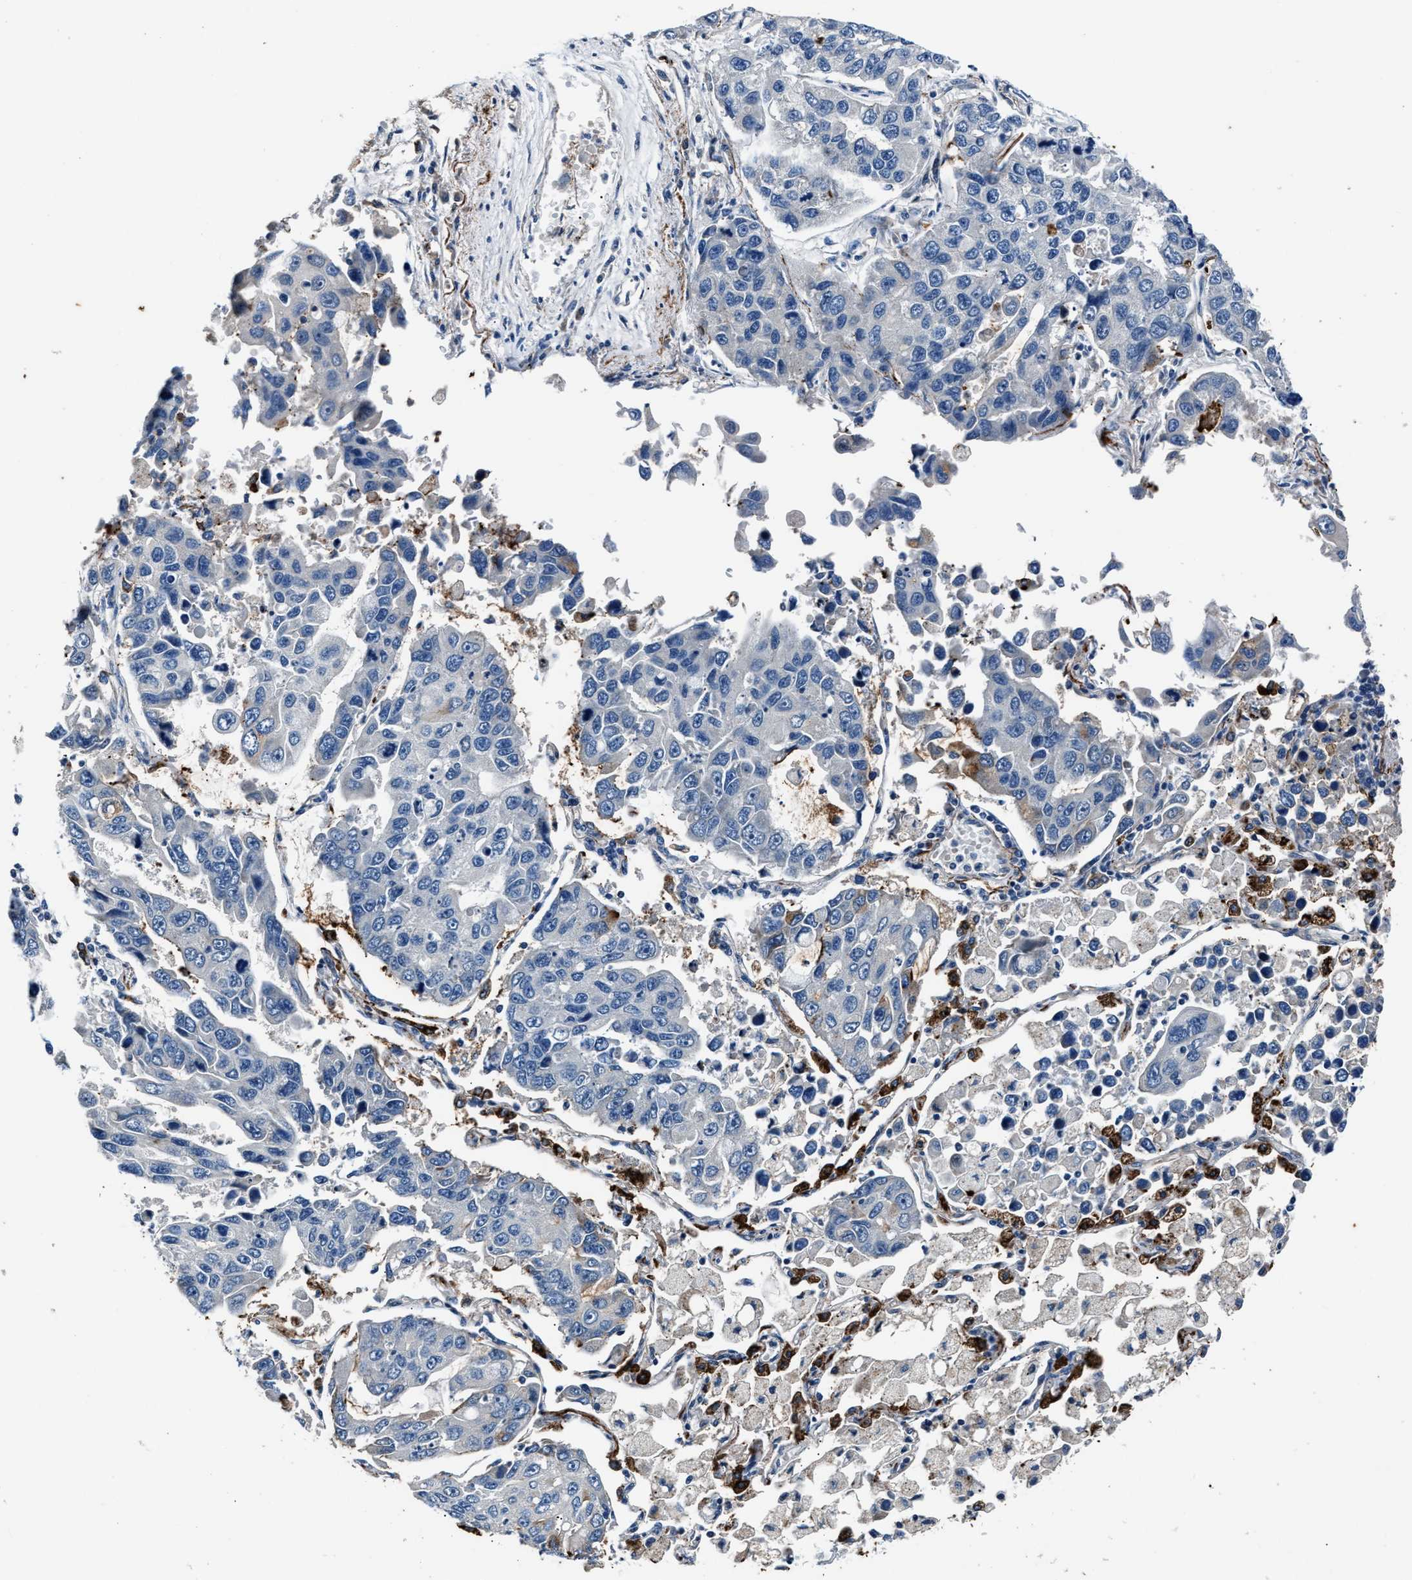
{"staining": {"intensity": "negative", "quantity": "none", "location": "none"}, "tissue": "lung cancer", "cell_type": "Tumor cells", "image_type": "cancer", "snomed": [{"axis": "morphology", "description": "Adenocarcinoma, NOS"}, {"axis": "topography", "description": "Lung"}], "caption": "The image reveals no significant staining in tumor cells of lung cancer.", "gene": "MPDZ", "patient": {"sex": "male", "age": 64}}